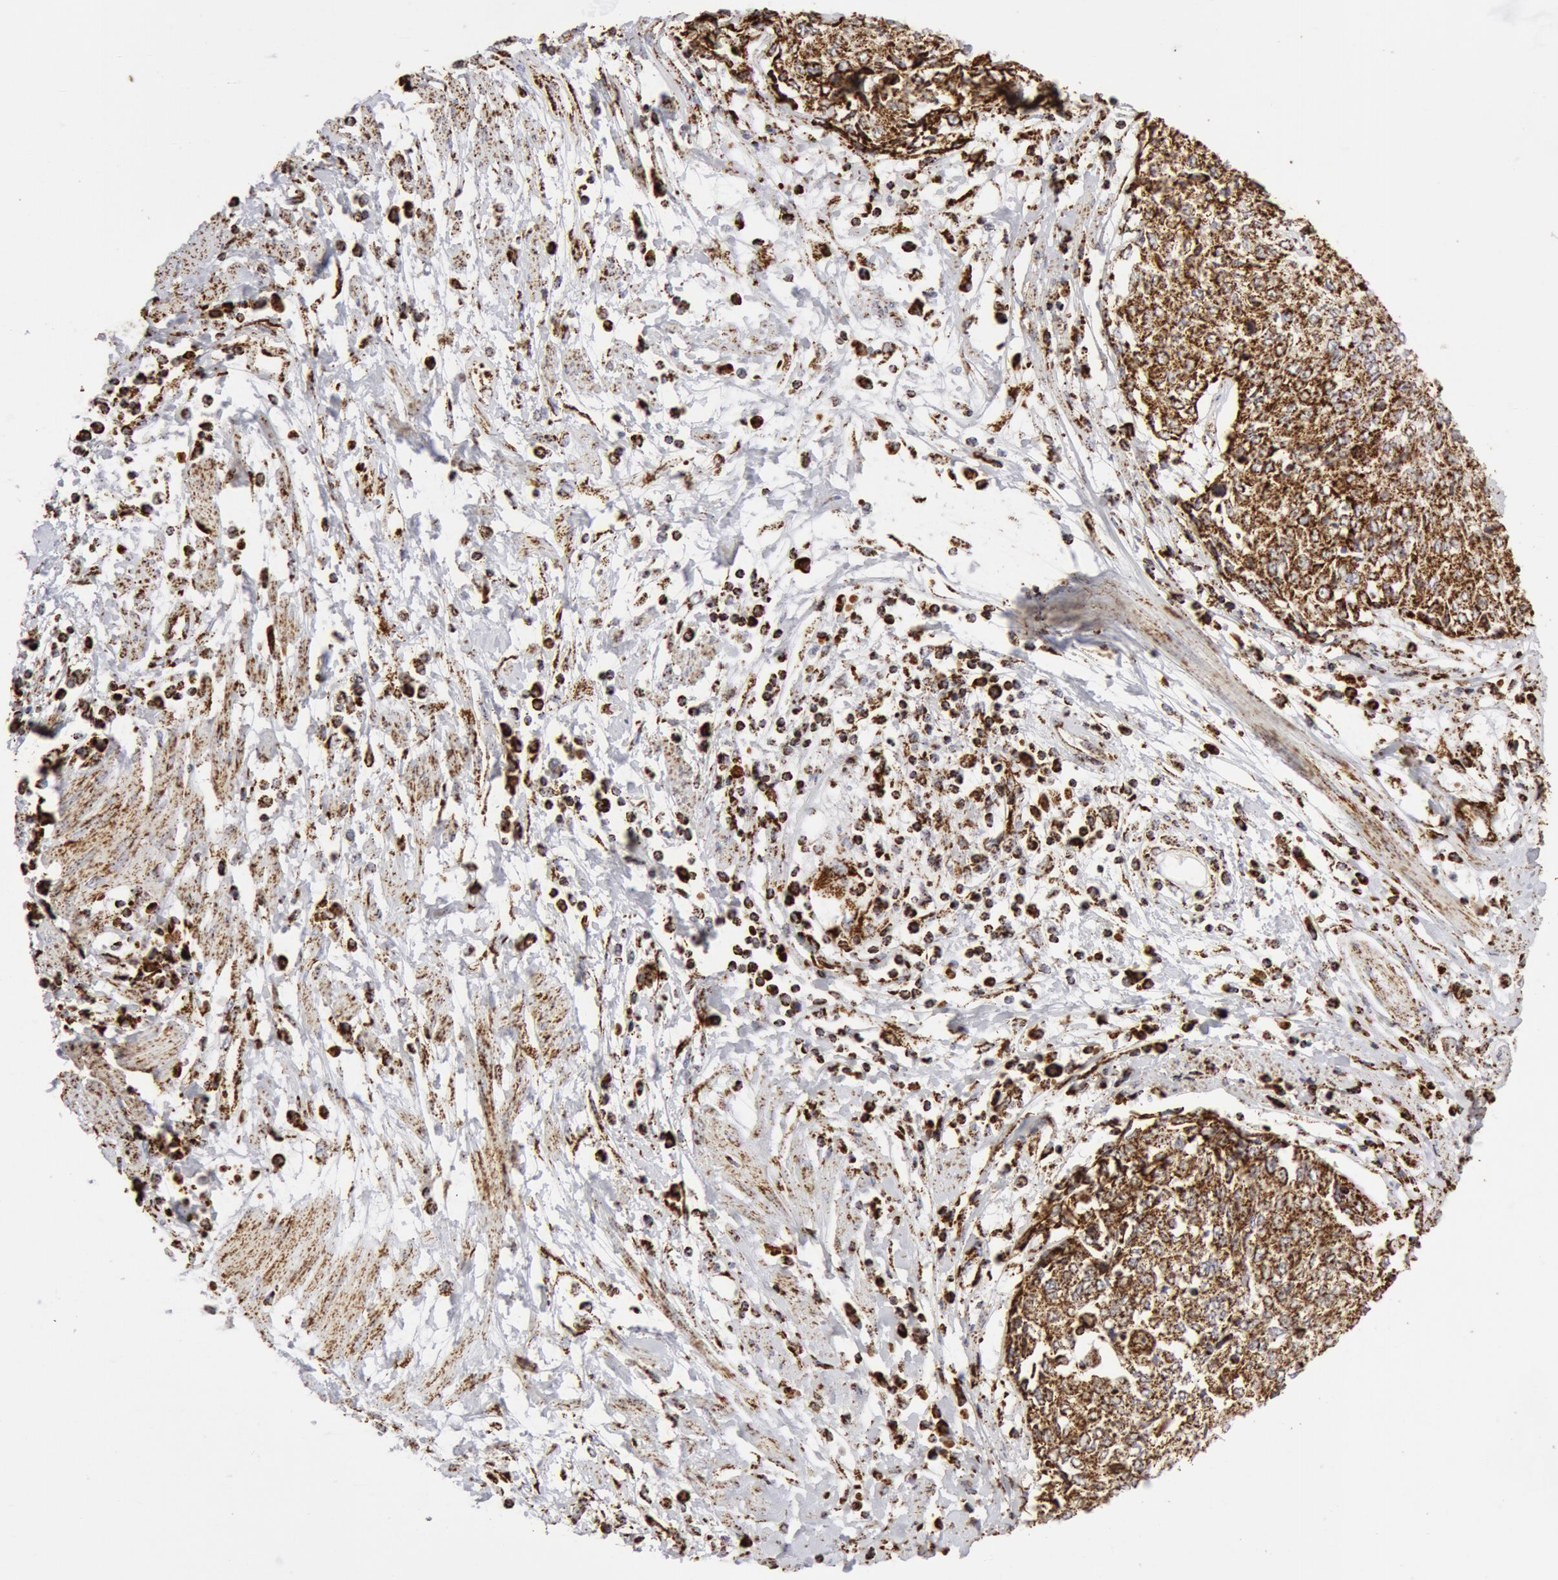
{"staining": {"intensity": "strong", "quantity": ">75%", "location": "cytoplasmic/membranous"}, "tissue": "cervical cancer", "cell_type": "Tumor cells", "image_type": "cancer", "snomed": [{"axis": "morphology", "description": "Squamous cell carcinoma, NOS"}, {"axis": "topography", "description": "Cervix"}], "caption": "Protein staining exhibits strong cytoplasmic/membranous staining in about >75% of tumor cells in squamous cell carcinoma (cervical).", "gene": "ATP5F1B", "patient": {"sex": "female", "age": 57}}